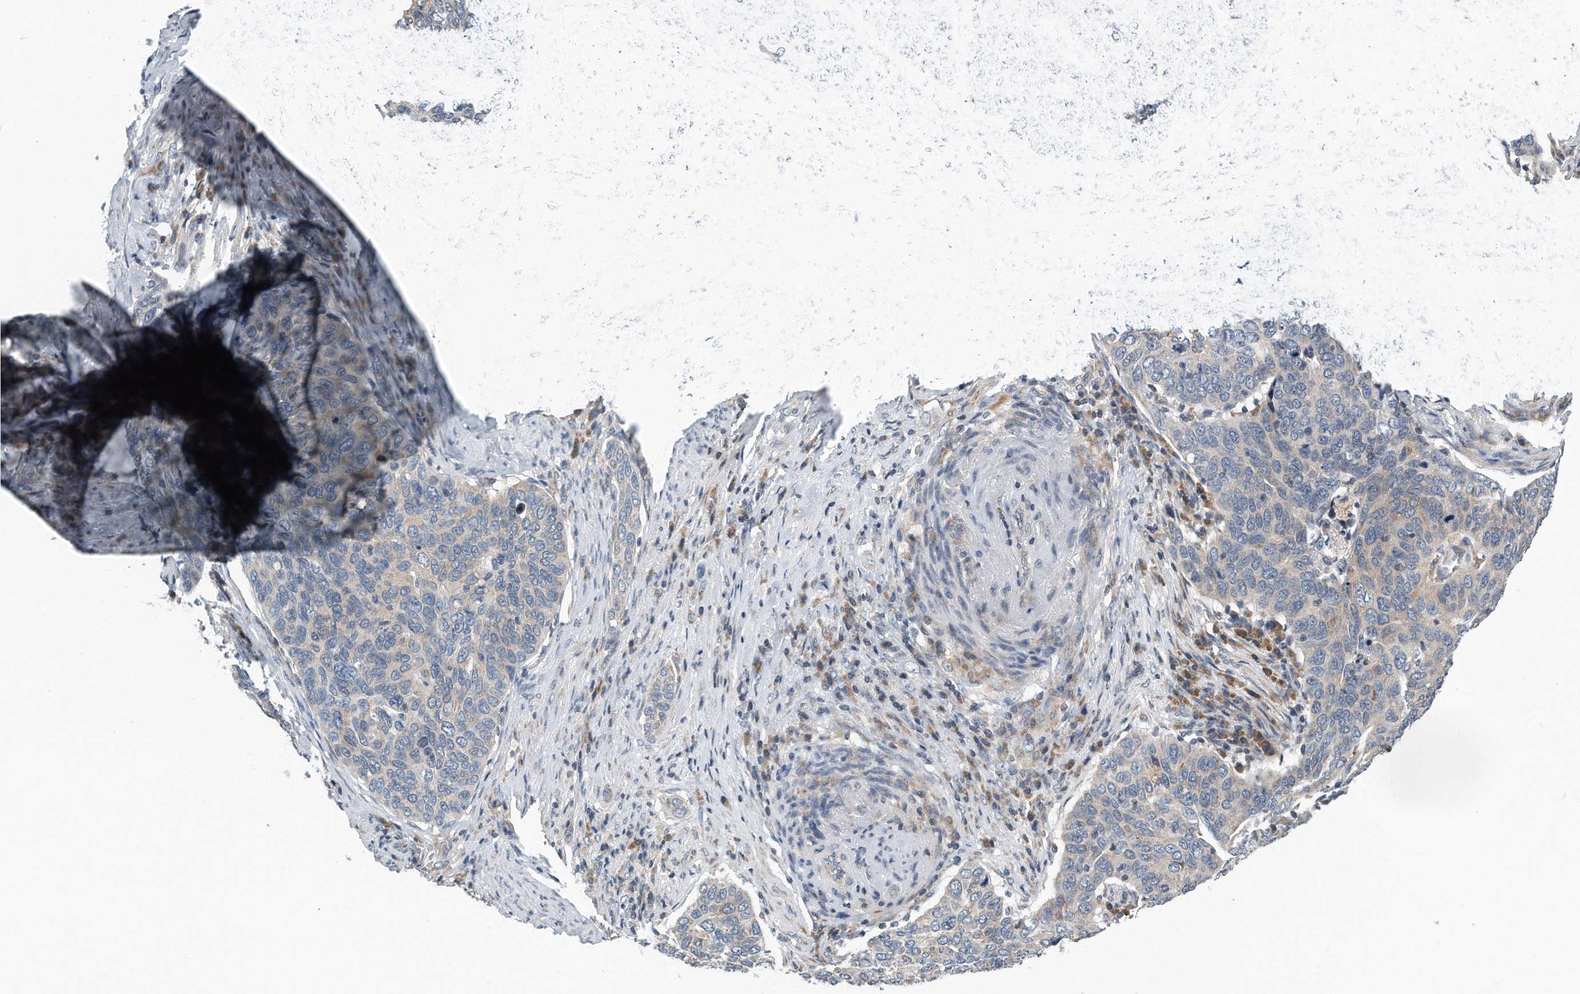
{"staining": {"intensity": "negative", "quantity": "none", "location": "none"}, "tissue": "cervical cancer", "cell_type": "Tumor cells", "image_type": "cancer", "snomed": [{"axis": "morphology", "description": "Squamous cell carcinoma, NOS"}, {"axis": "topography", "description": "Cervix"}], "caption": "Immunohistochemical staining of cervical squamous cell carcinoma shows no significant expression in tumor cells.", "gene": "VLDLR", "patient": {"sex": "female", "age": 60}}